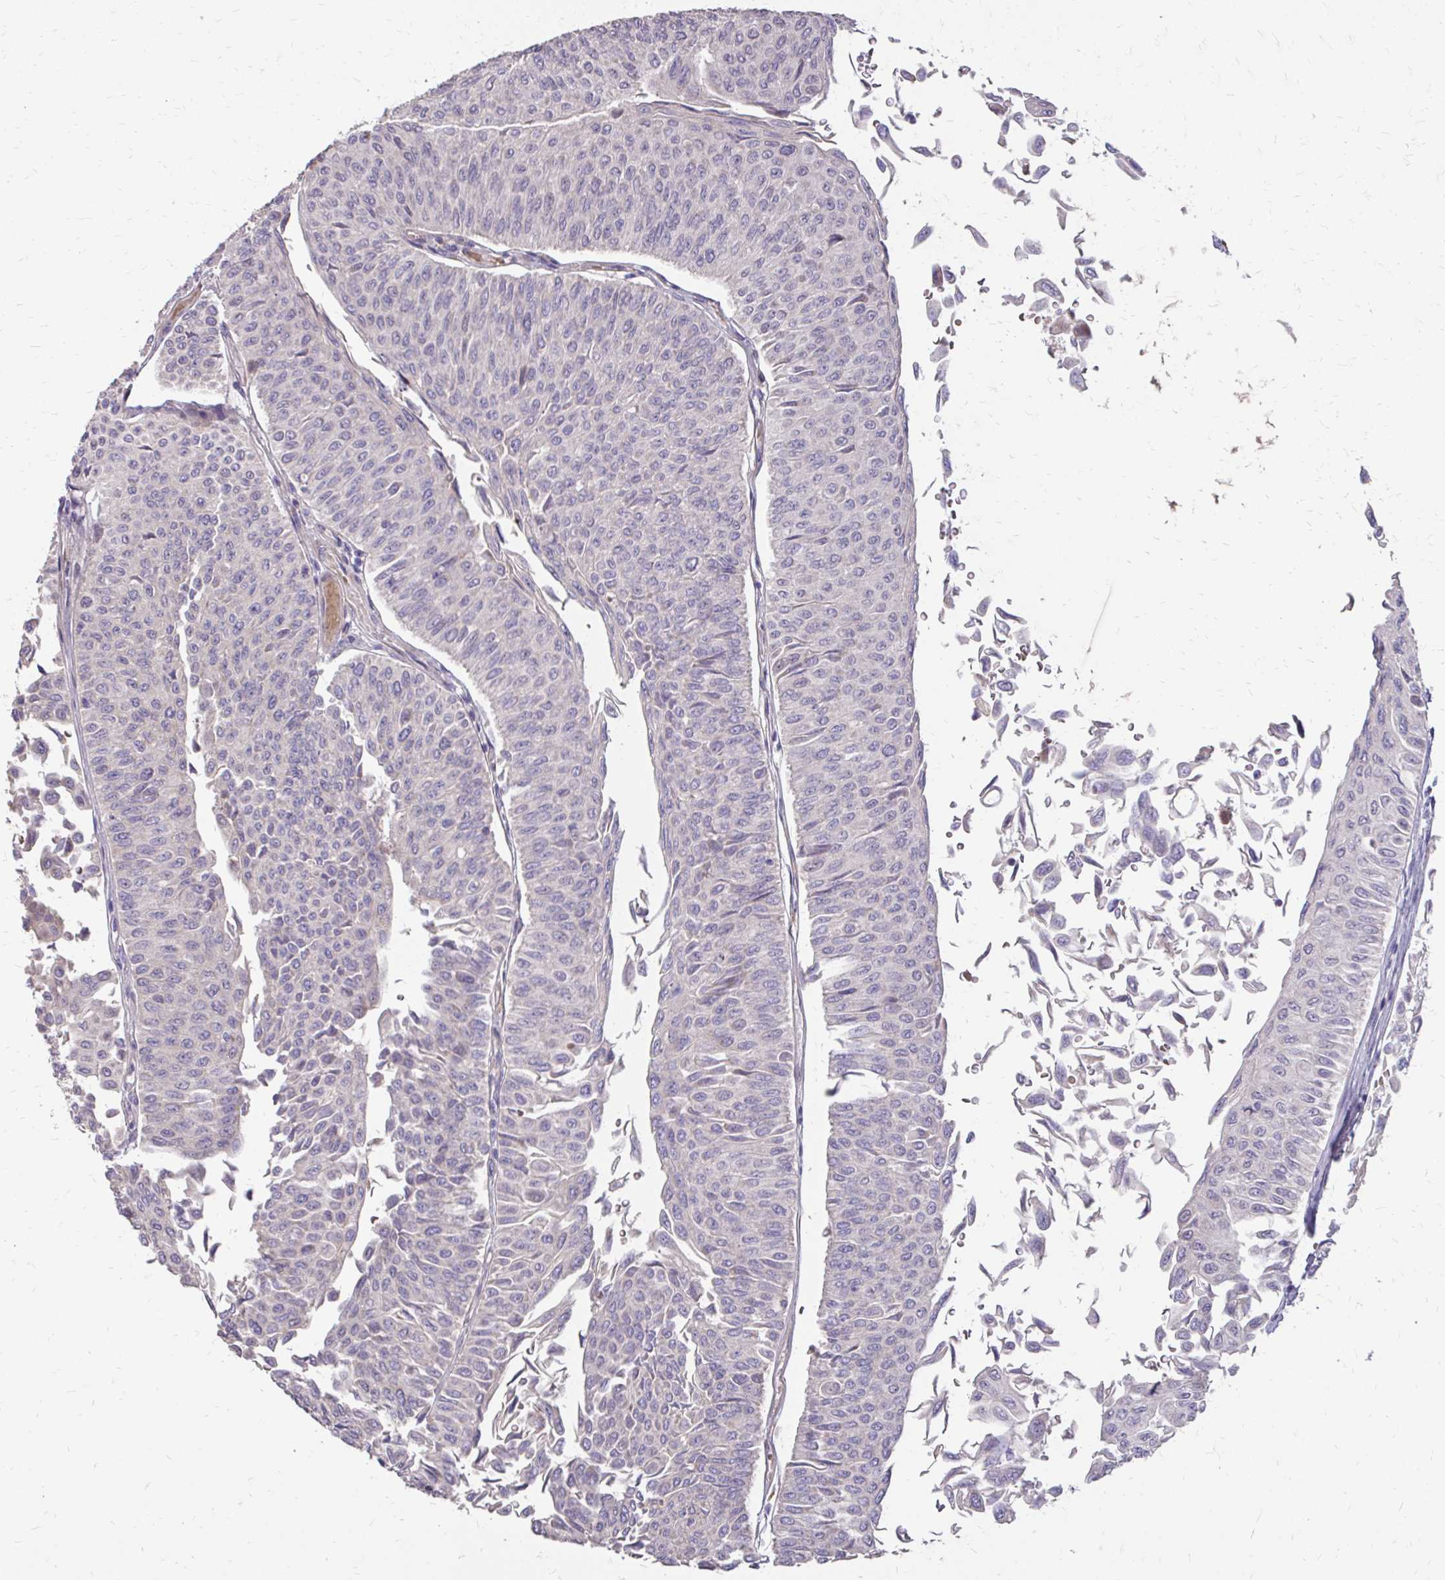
{"staining": {"intensity": "negative", "quantity": "none", "location": "none"}, "tissue": "urothelial cancer", "cell_type": "Tumor cells", "image_type": "cancer", "snomed": [{"axis": "morphology", "description": "Urothelial carcinoma, NOS"}, {"axis": "topography", "description": "Urinary bladder"}], "caption": "Tumor cells show no significant protein positivity in transitional cell carcinoma.", "gene": "MYORG", "patient": {"sex": "male", "age": 59}}